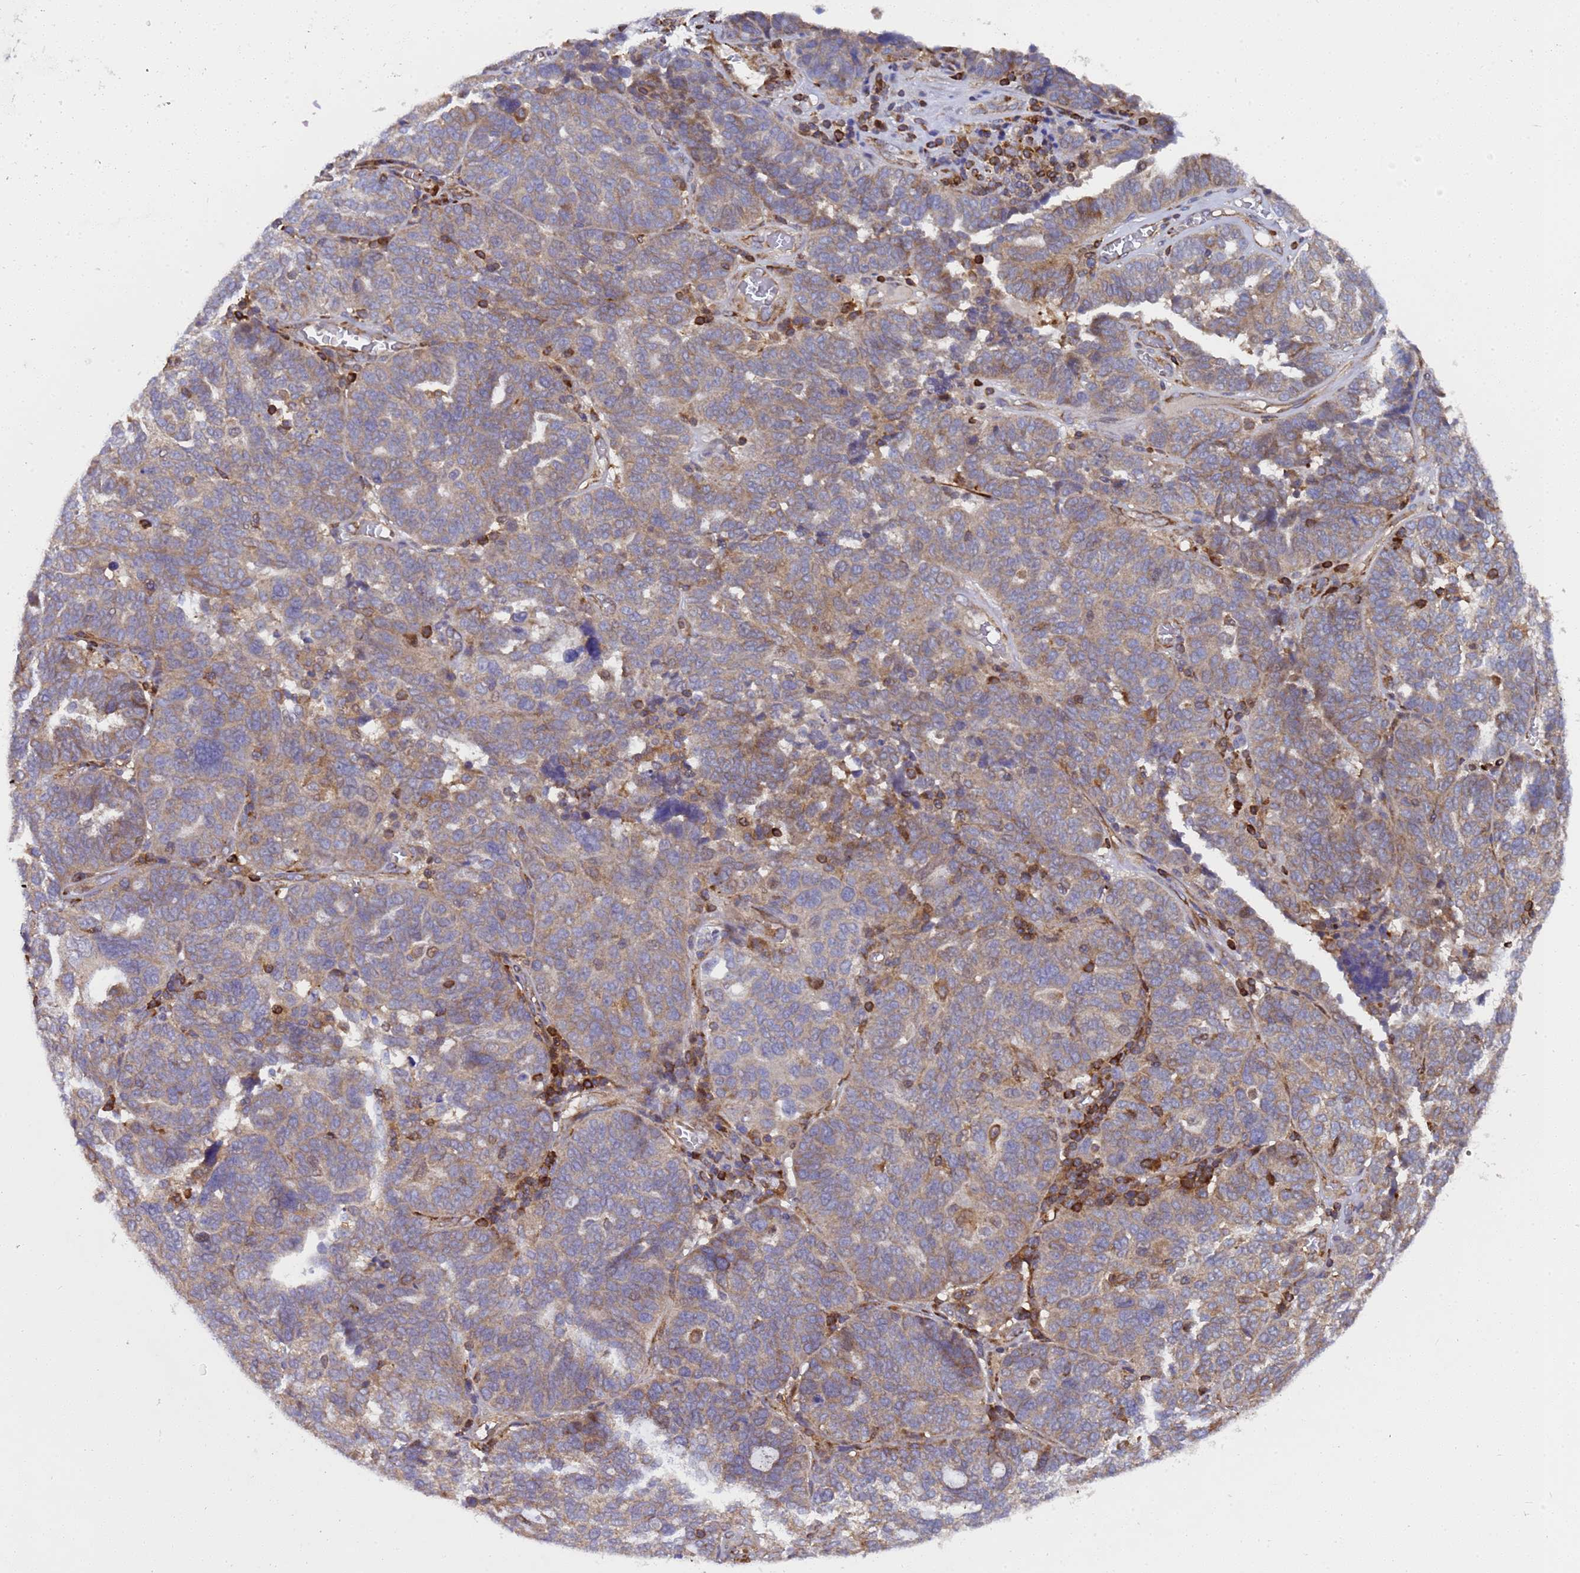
{"staining": {"intensity": "weak", "quantity": "25%-75%", "location": "cytoplasmic/membranous"}, "tissue": "ovarian cancer", "cell_type": "Tumor cells", "image_type": "cancer", "snomed": [{"axis": "morphology", "description": "Cystadenocarcinoma, serous, NOS"}, {"axis": "topography", "description": "Ovary"}], "caption": "Brown immunohistochemical staining in human ovarian cancer reveals weak cytoplasmic/membranous staining in approximately 25%-75% of tumor cells.", "gene": "MOCS1", "patient": {"sex": "female", "age": 59}}